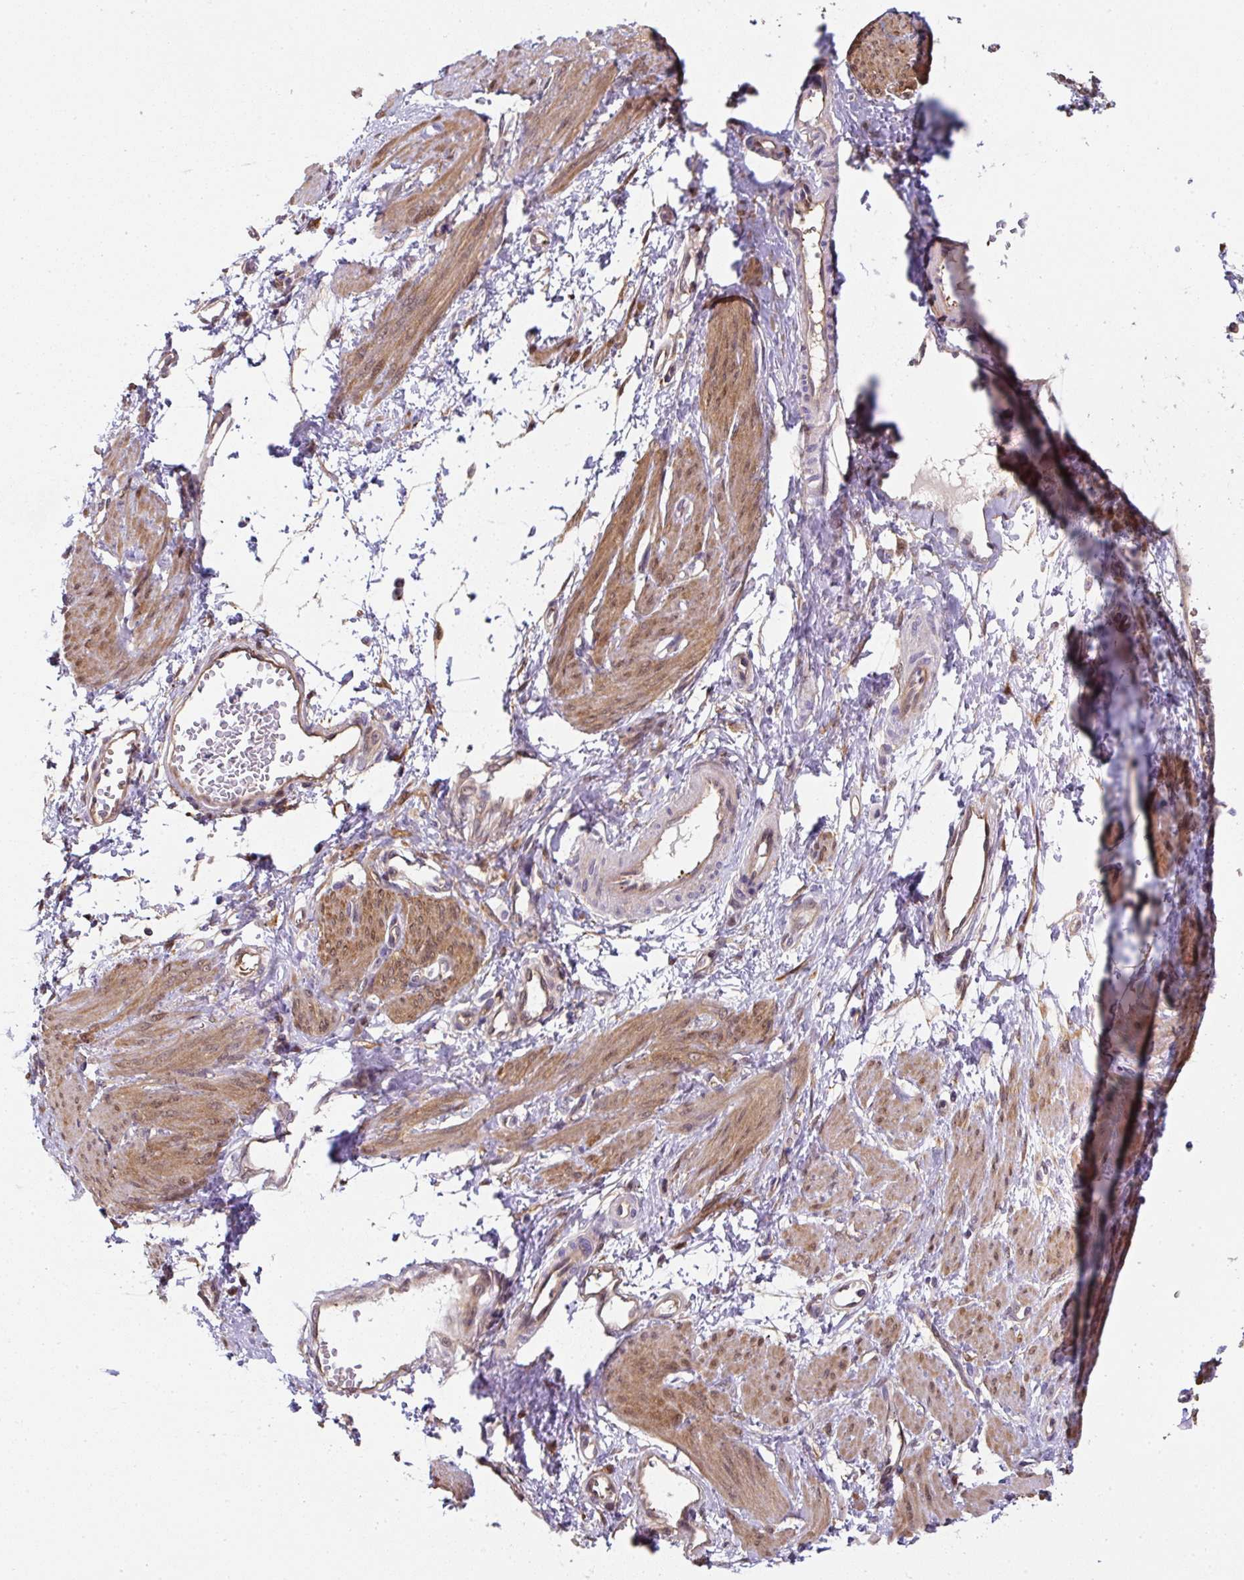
{"staining": {"intensity": "moderate", "quantity": ">75%", "location": "cytoplasmic/membranous"}, "tissue": "smooth muscle", "cell_type": "Smooth muscle cells", "image_type": "normal", "snomed": [{"axis": "morphology", "description": "Normal tissue, NOS"}, {"axis": "topography", "description": "Smooth muscle"}, {"axis": "topography", "description": "Uterus"}], "caption": "About >75% of smooth muscle cells in unremarkable human smooth muscle demonstrate moderate cytoplasmic/membranous protein staining as visualized by brown immunohistochemical staining.", "gene": "ST13", "patient": {"sex": "female", "age": 39}}